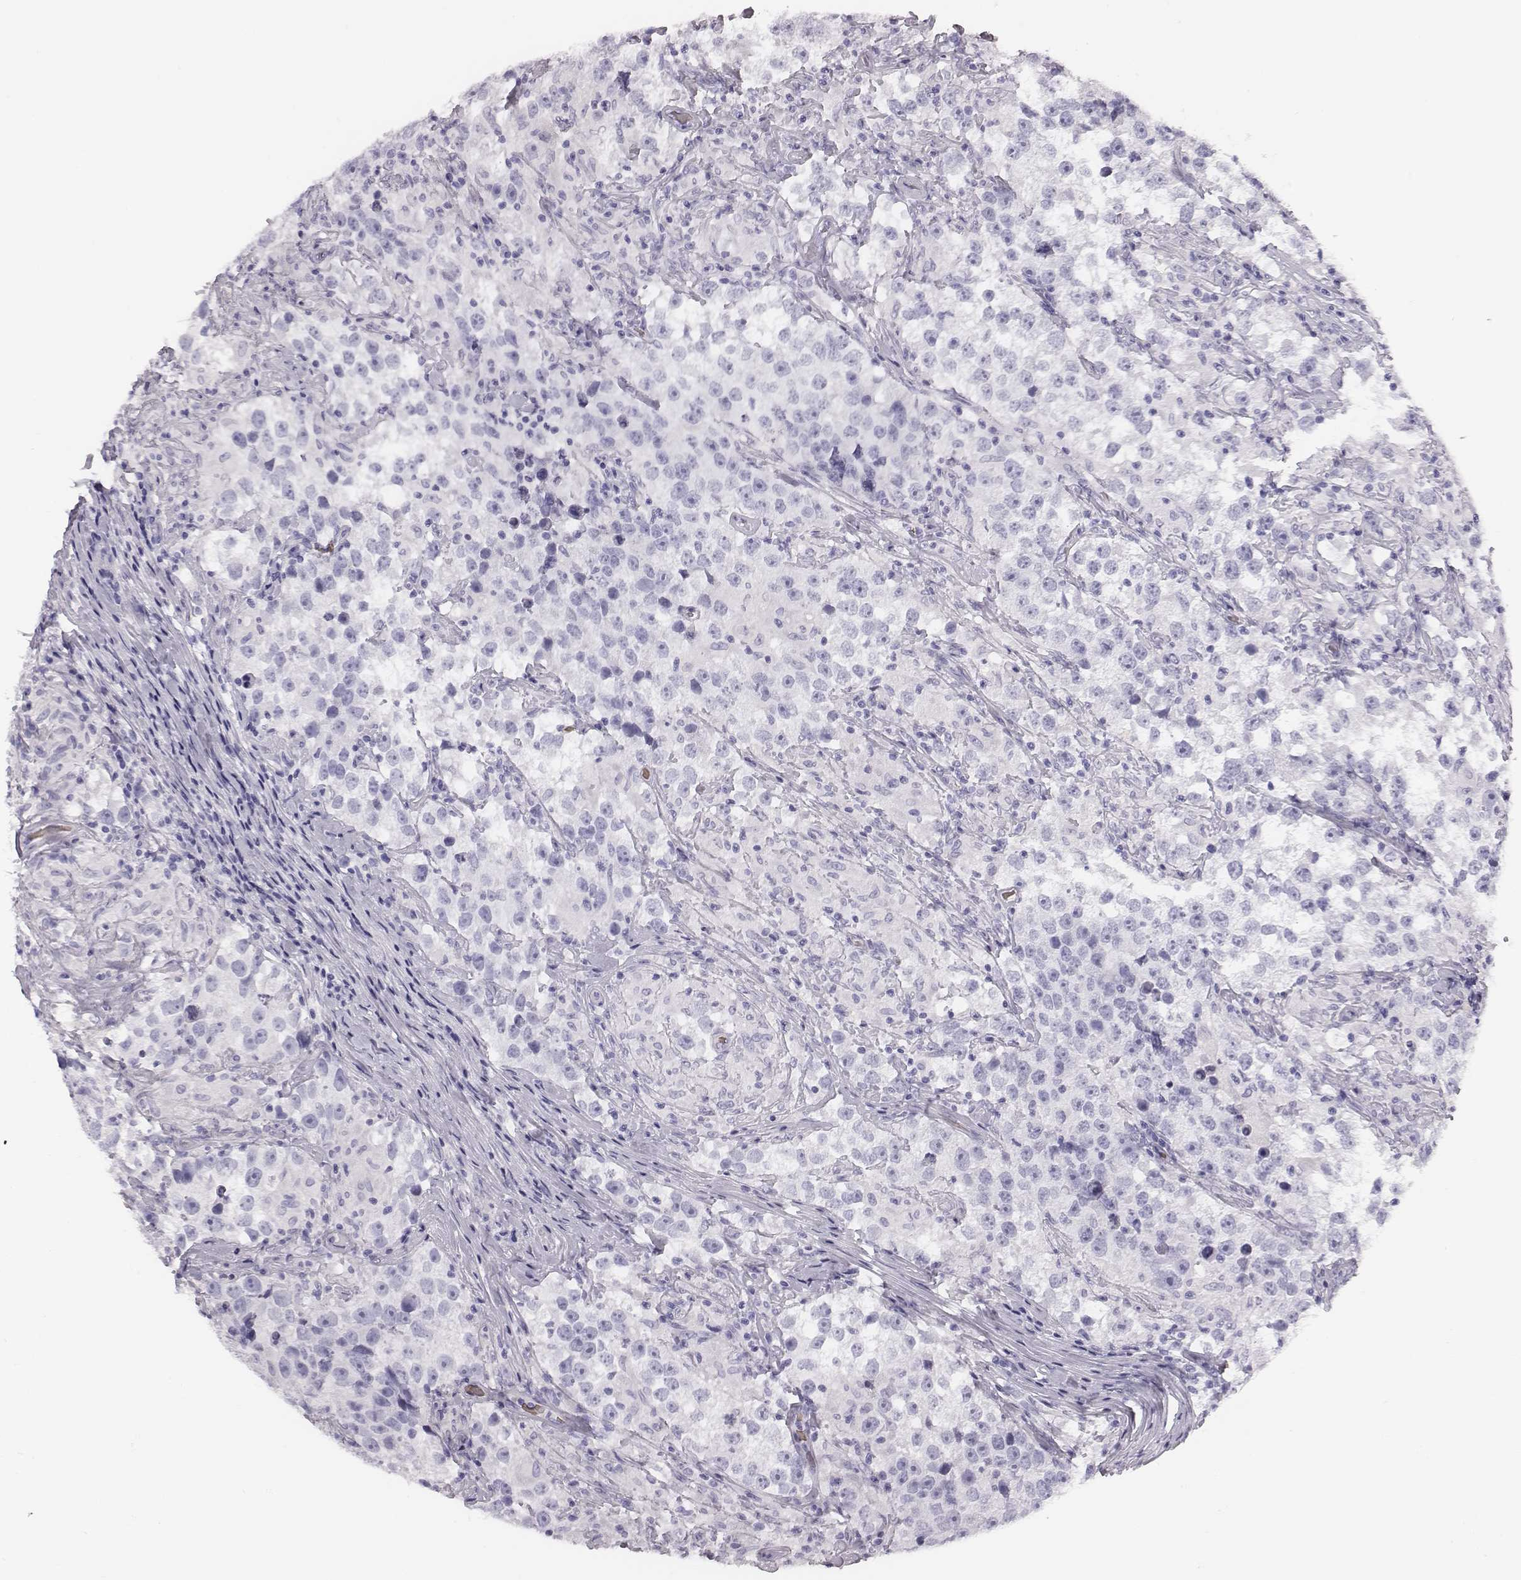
{"staining": {"intensity": "negative", "quantity": "none", "location": "none"}, "tissue": "testis cancer", "cell_type": "Tumor cells", "image_type": "cancer", "snomed": [{"axis": "morphology", "description": "Seminoma, NOS"}, {"axis": "topography", "description": "Testis"}], "caption": "DAB (3,3'-diaminobenzidine) immunohistochemical staining of human testis seminoma demonstrates no significant expression in tumor cells. (DAB (3,3'-diaminobenzidine) IHC, high magnification).", "gene": "HBZ", "patient": {"sex": "male", "age": 46}}